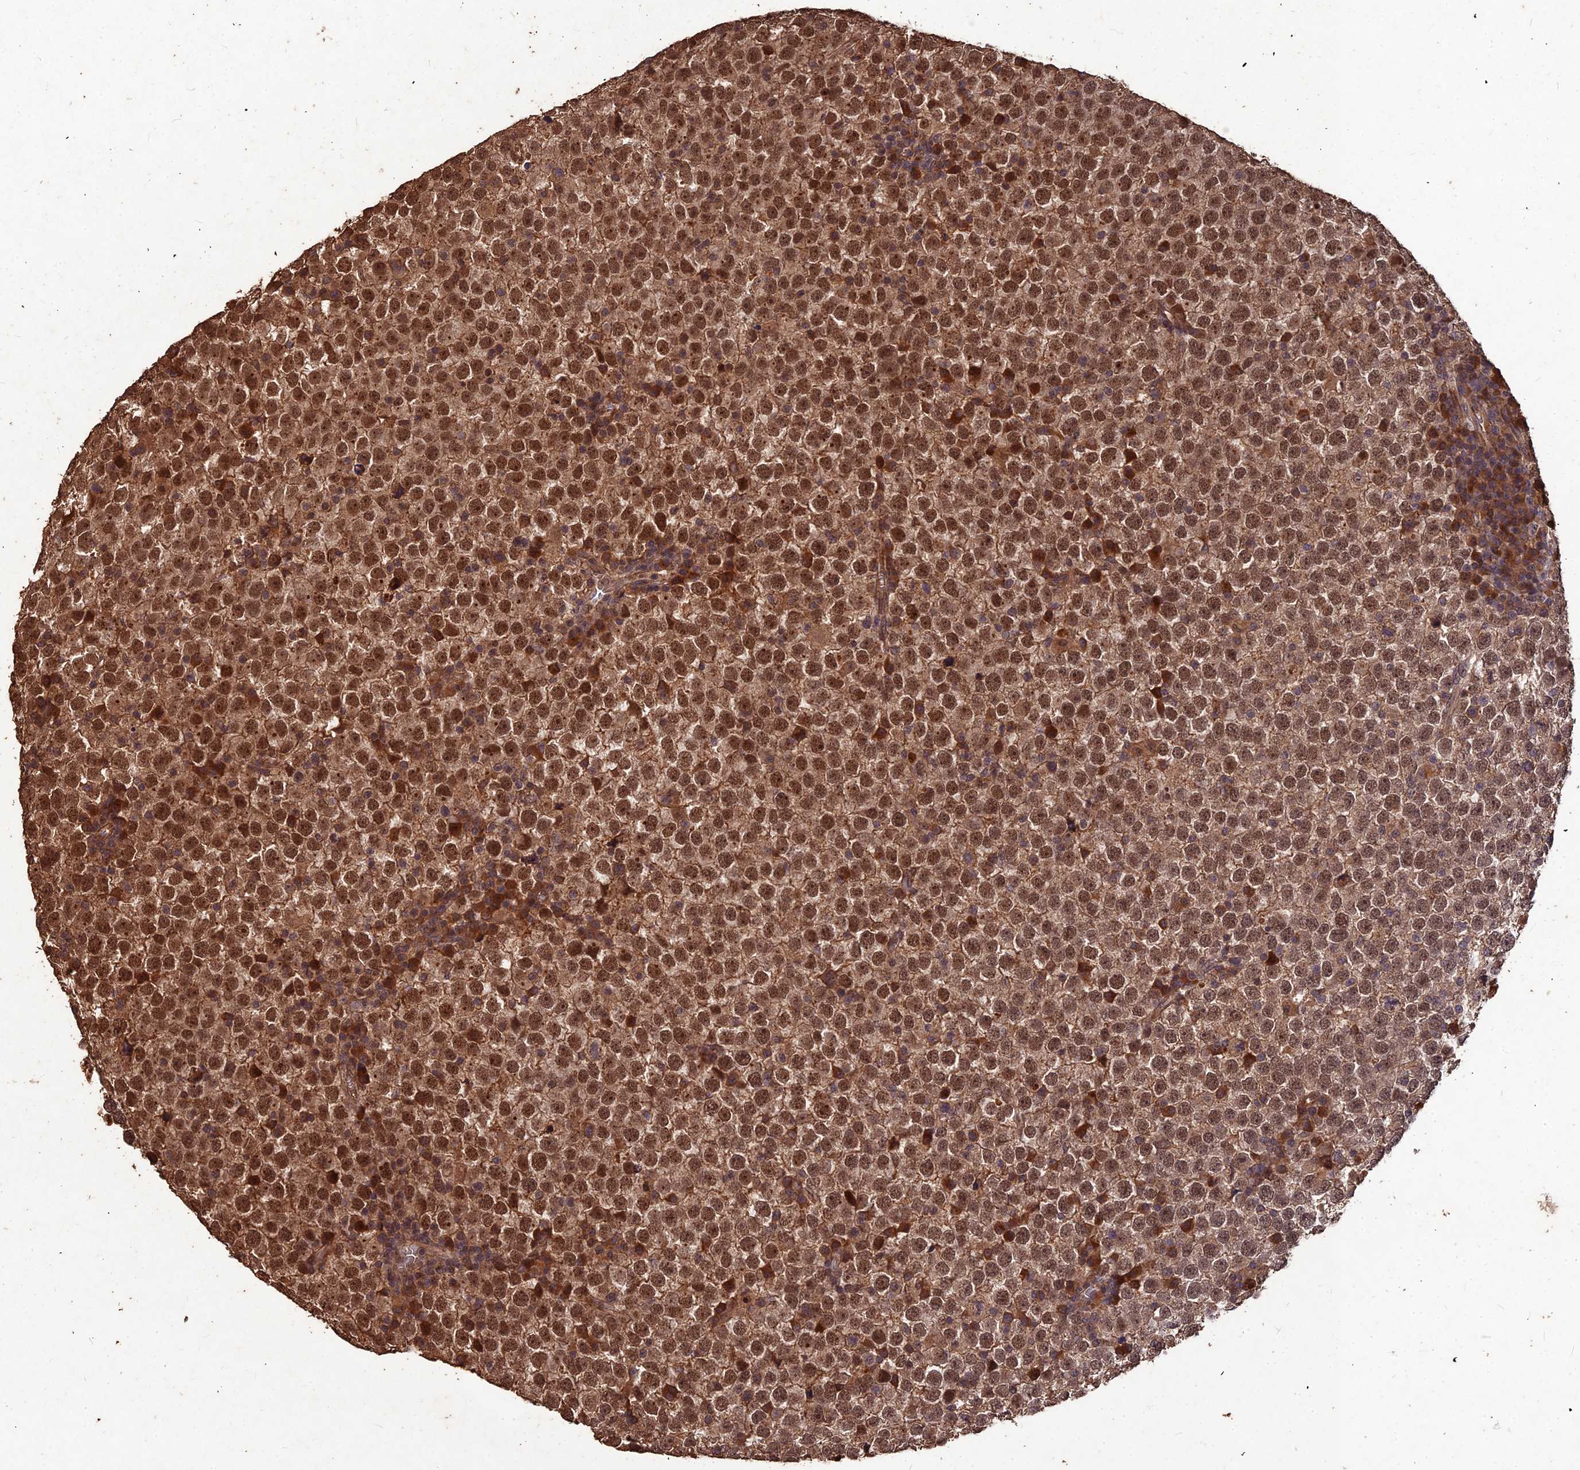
{"staining": {"intensity": "strong", "quantity": ">75%", "location": "cytoplasmic/membranous,nuclear"}, "tissue": "testis cancer", "cell_type": "Tumor cells", "image_type": "cancer", "snomed": [{"axis": "morphology", "description": "Seminoma, NOS"}, {"axis": "topography", "description": "Testis"}], "caption": "Immunohistochemical staining of testis cancer reveals high levels of strong cytoplasmic/membranous and nuclear positivity in approximately >75% of tumor cells.", "gene": "SYMPK", "patient": {"sex": "male", "age": 65}}